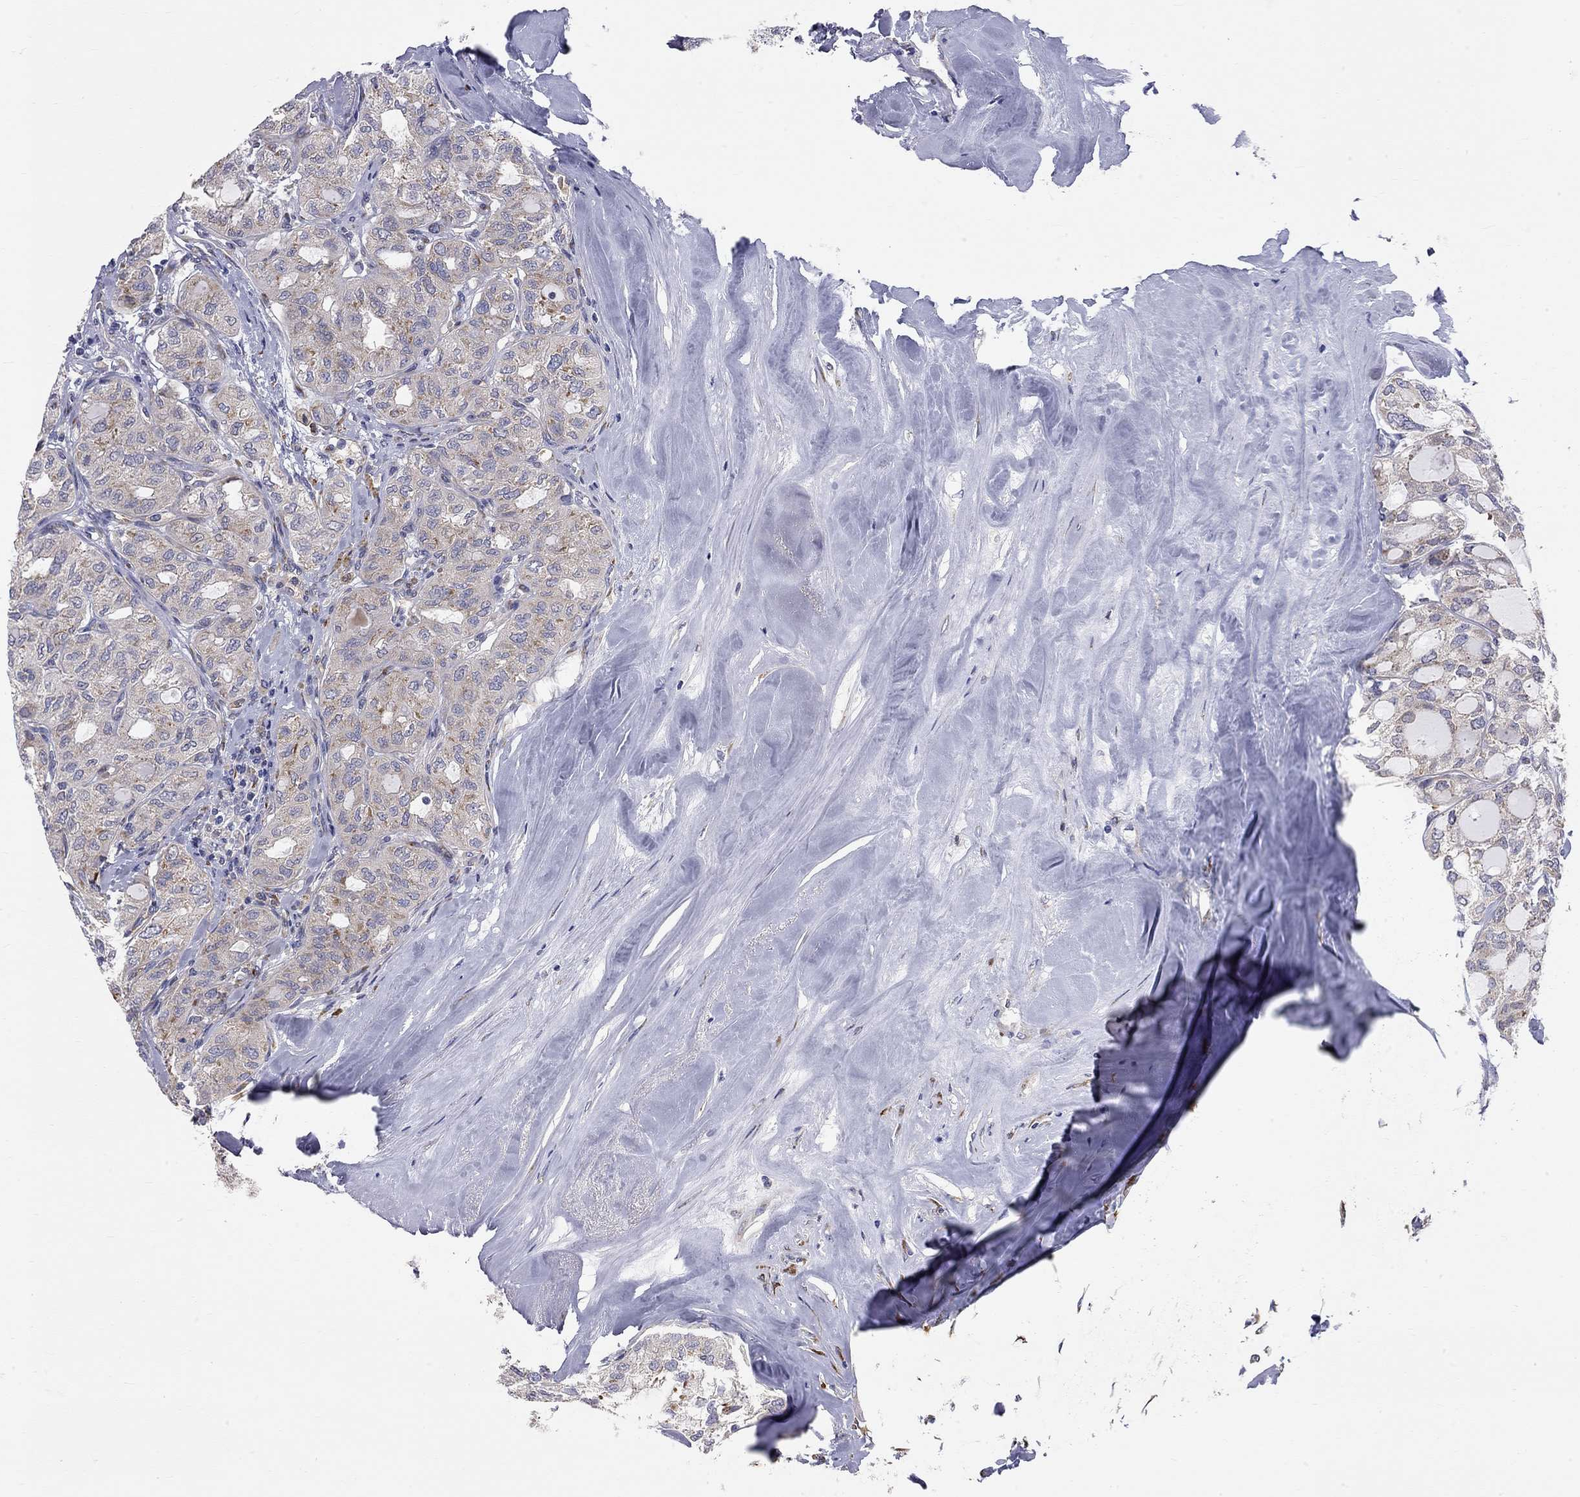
{"staining": {"intensity": "moderate", "quantity": "<25%", "location": "cytoplasmic/membranous"}, "tissue": "thyroid cancer", "cell_type": "Tumor cells", "image_type": "cancer", "snomed": [{"axis": "morphology", "description": "Follicular adenoma carcinoma, NOS"}, {"axis": "topography", "description": "Thyroid gland"}], "caption": "Immunohistochemical staining of thyroid cancer (follicular adenoma carcinoma) displays moderate cytoplasmic/membranous protein expression in approximately <25% of tumor cells.", "gene": "CASTOR1", "patient": {"sex": "male", "age": 75}}